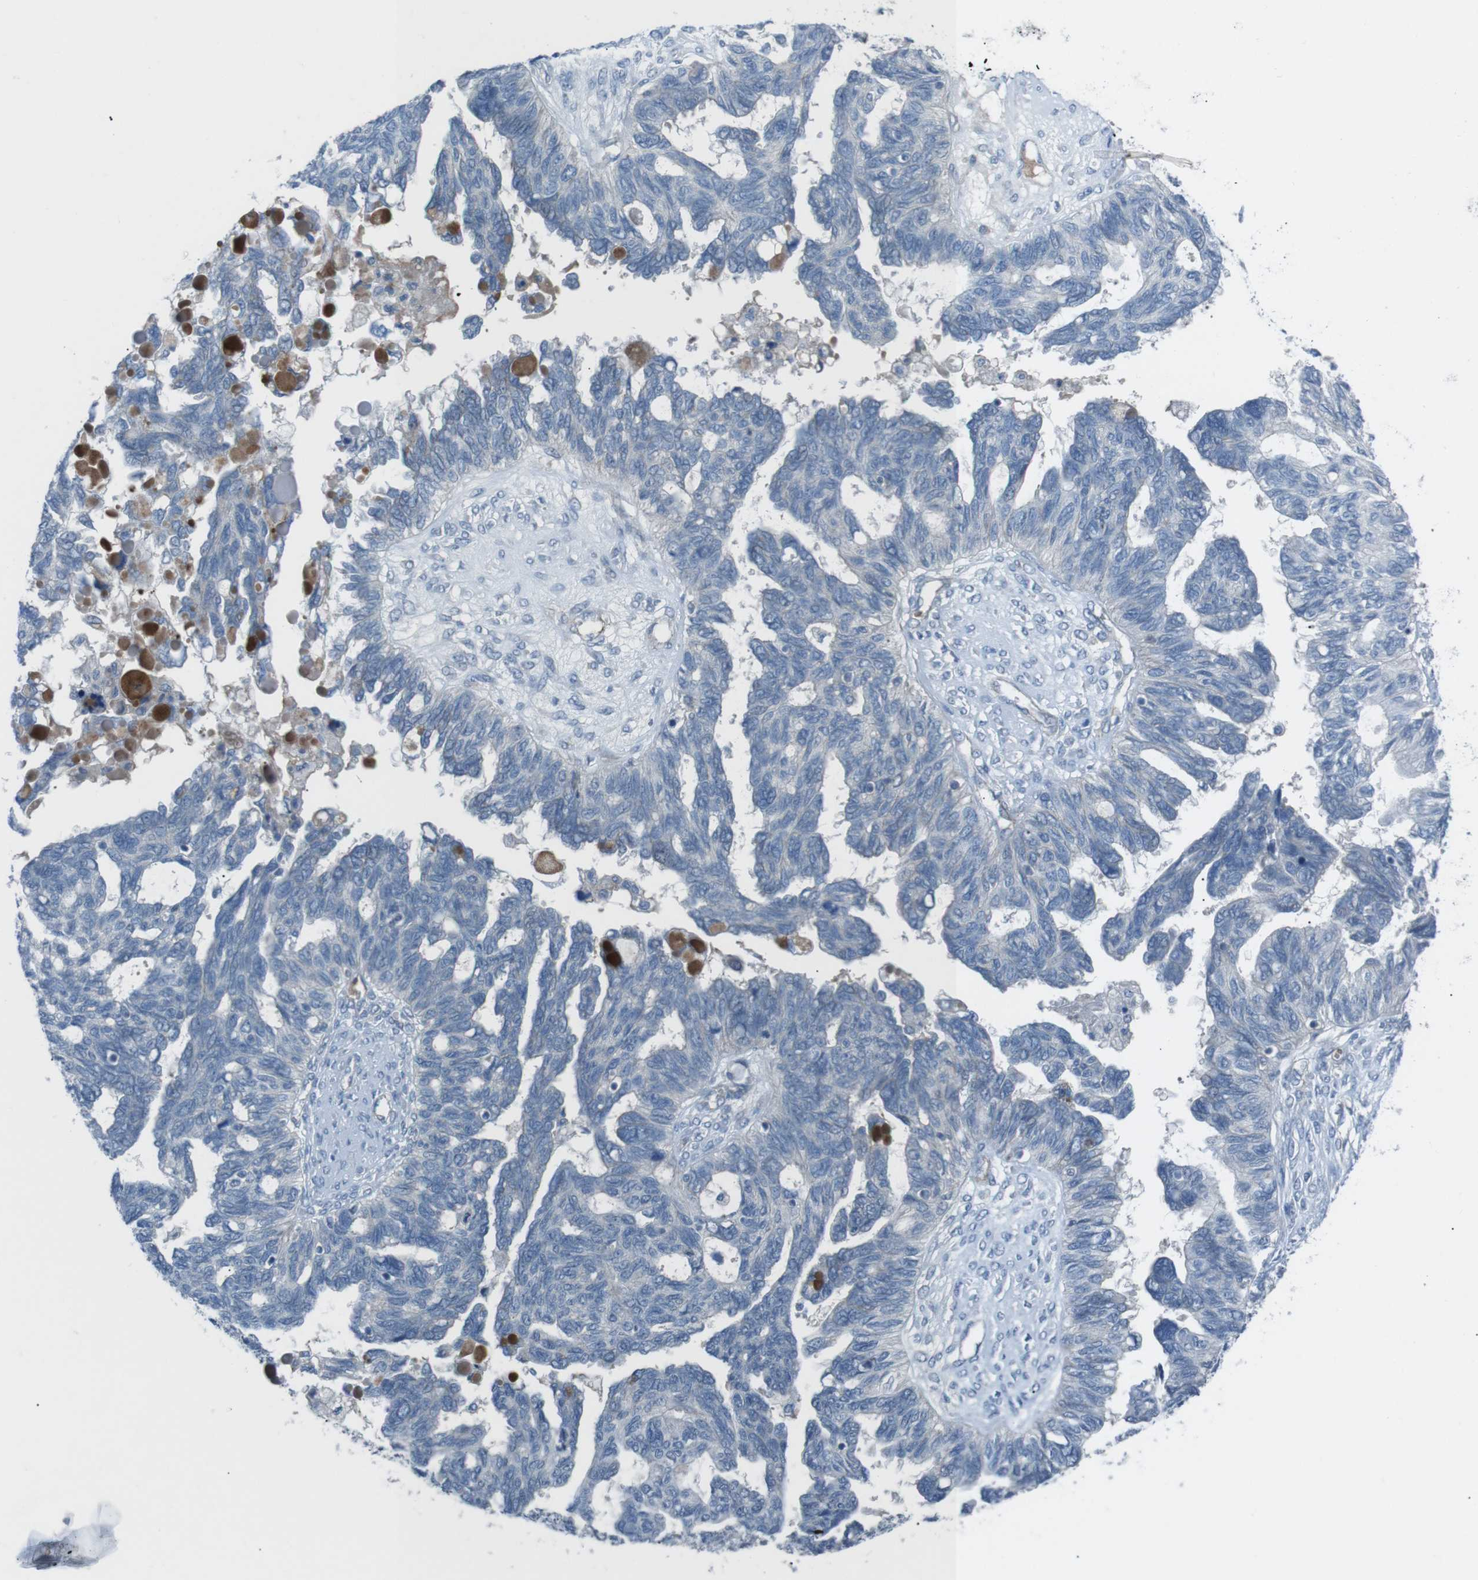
{"staining": {"intensity": "negative", "quantity": "none", "location": "none"}, "tissue": "ovarian cancer", "cell_type": "Tumor cells", "image_type": "cancer", "snomed": [{"axis": "morphology", "description": "Cystadenocarcinoma, serous, NOS"}, {"axis": "topography", "description": "Ovary"}], "caption": "IHC histopathology image of human ovarian serous cystadenocarcinoma stained for a protein (brown), which exhibits no positivity in tumor cells. (DAB immunohistochemistry, high magnification).", "gene": "SPTA1", "patient": {"sex": "female", "age": 79}}